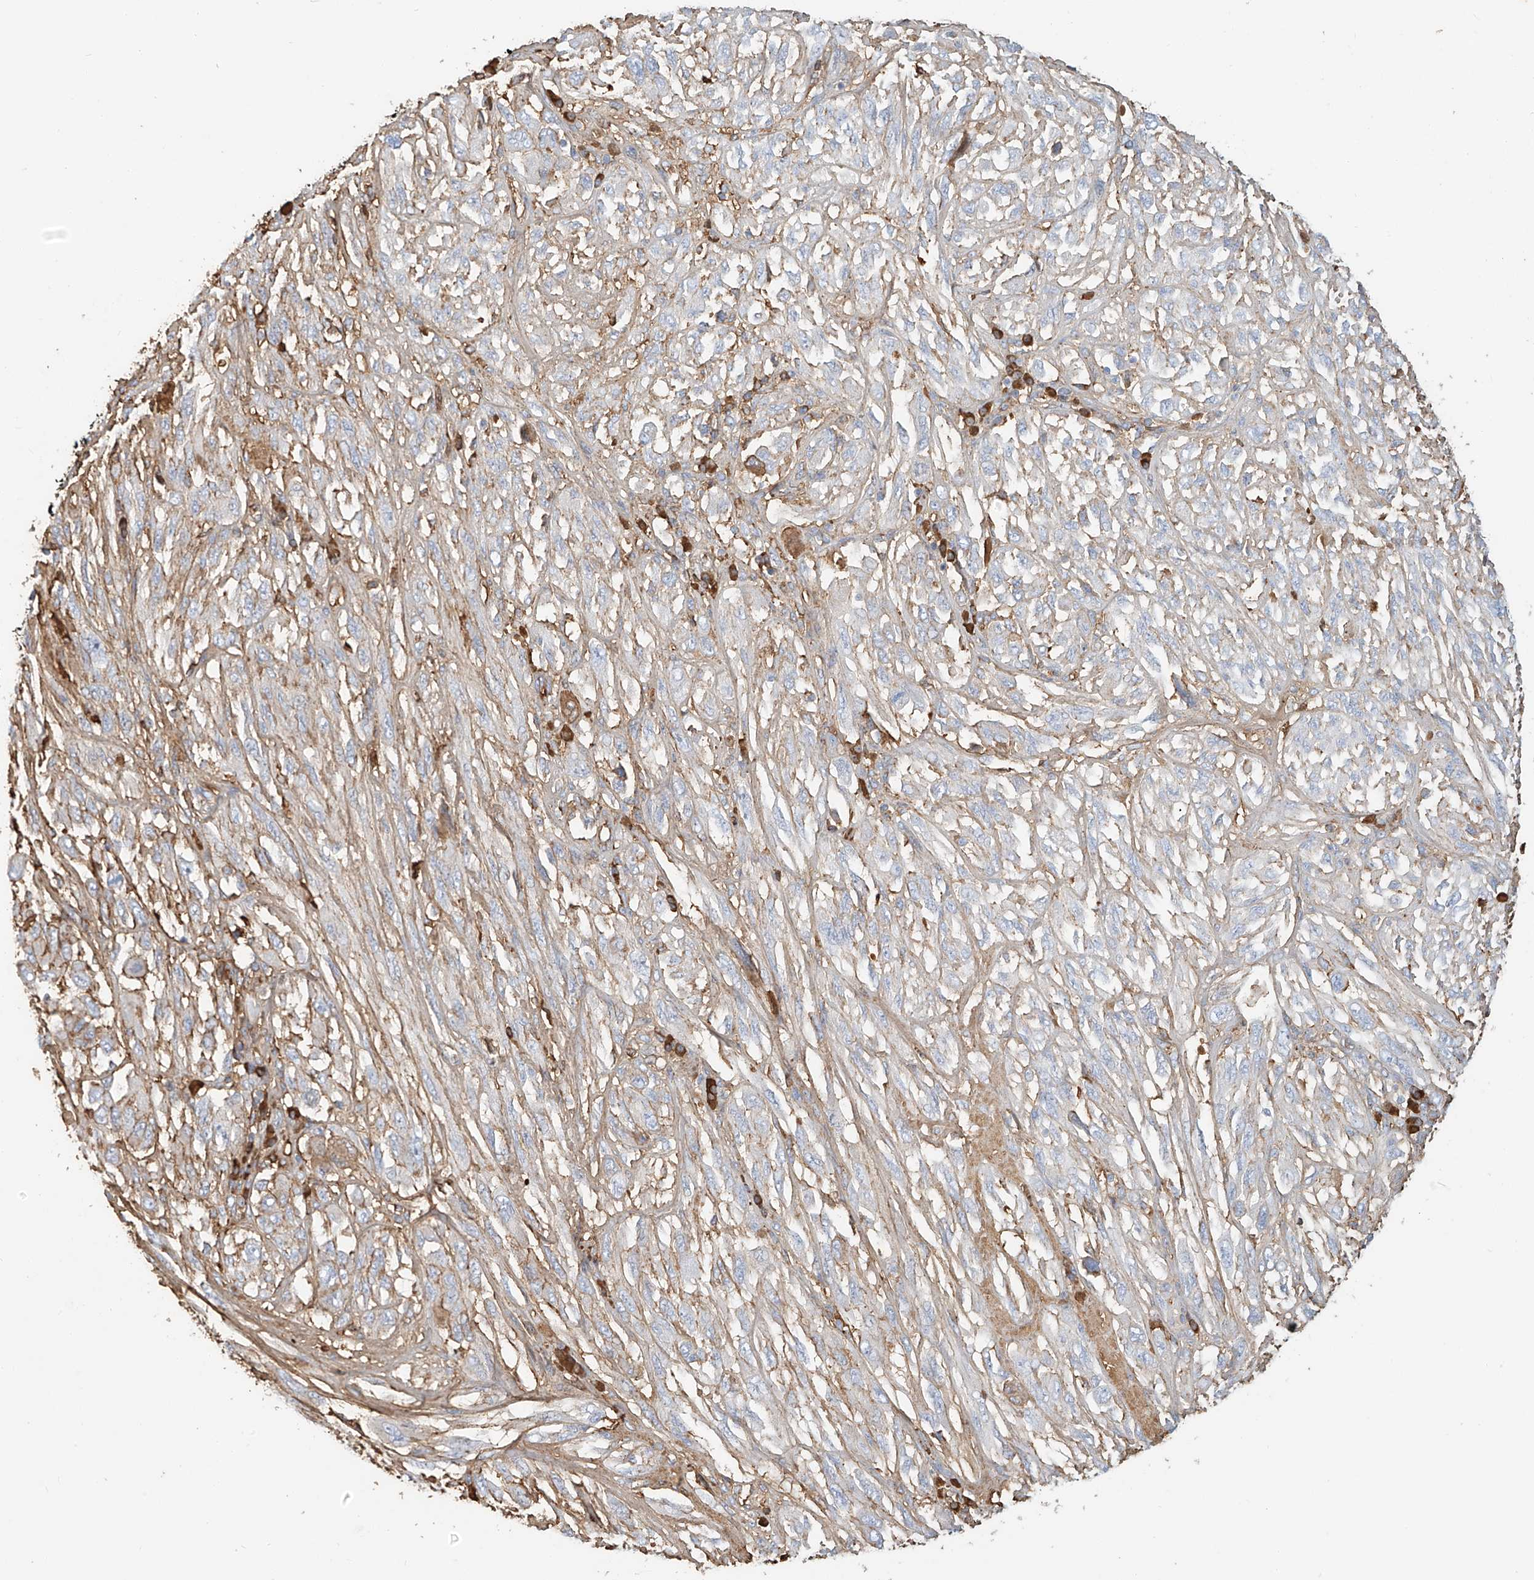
{"staining": {"intensity": "negative", "quantity": "none", "location": "none"}, "tissue": "melanoma", "cell_type": "Tumor cells", "image_type": "cancer", "snomed": [{"axis": "morphology", "description": "Malignant melanoma, NOS"}, {"axis": "topography", "description": "Skin"}], "caption": "DAB (3,3'-diaminobenzidine) immunohistochemical staining of human melanoma displays no significant positivity in tumor cells.", "gene": "ZFP30", "patient": {"sex": "female", "age": 91}}